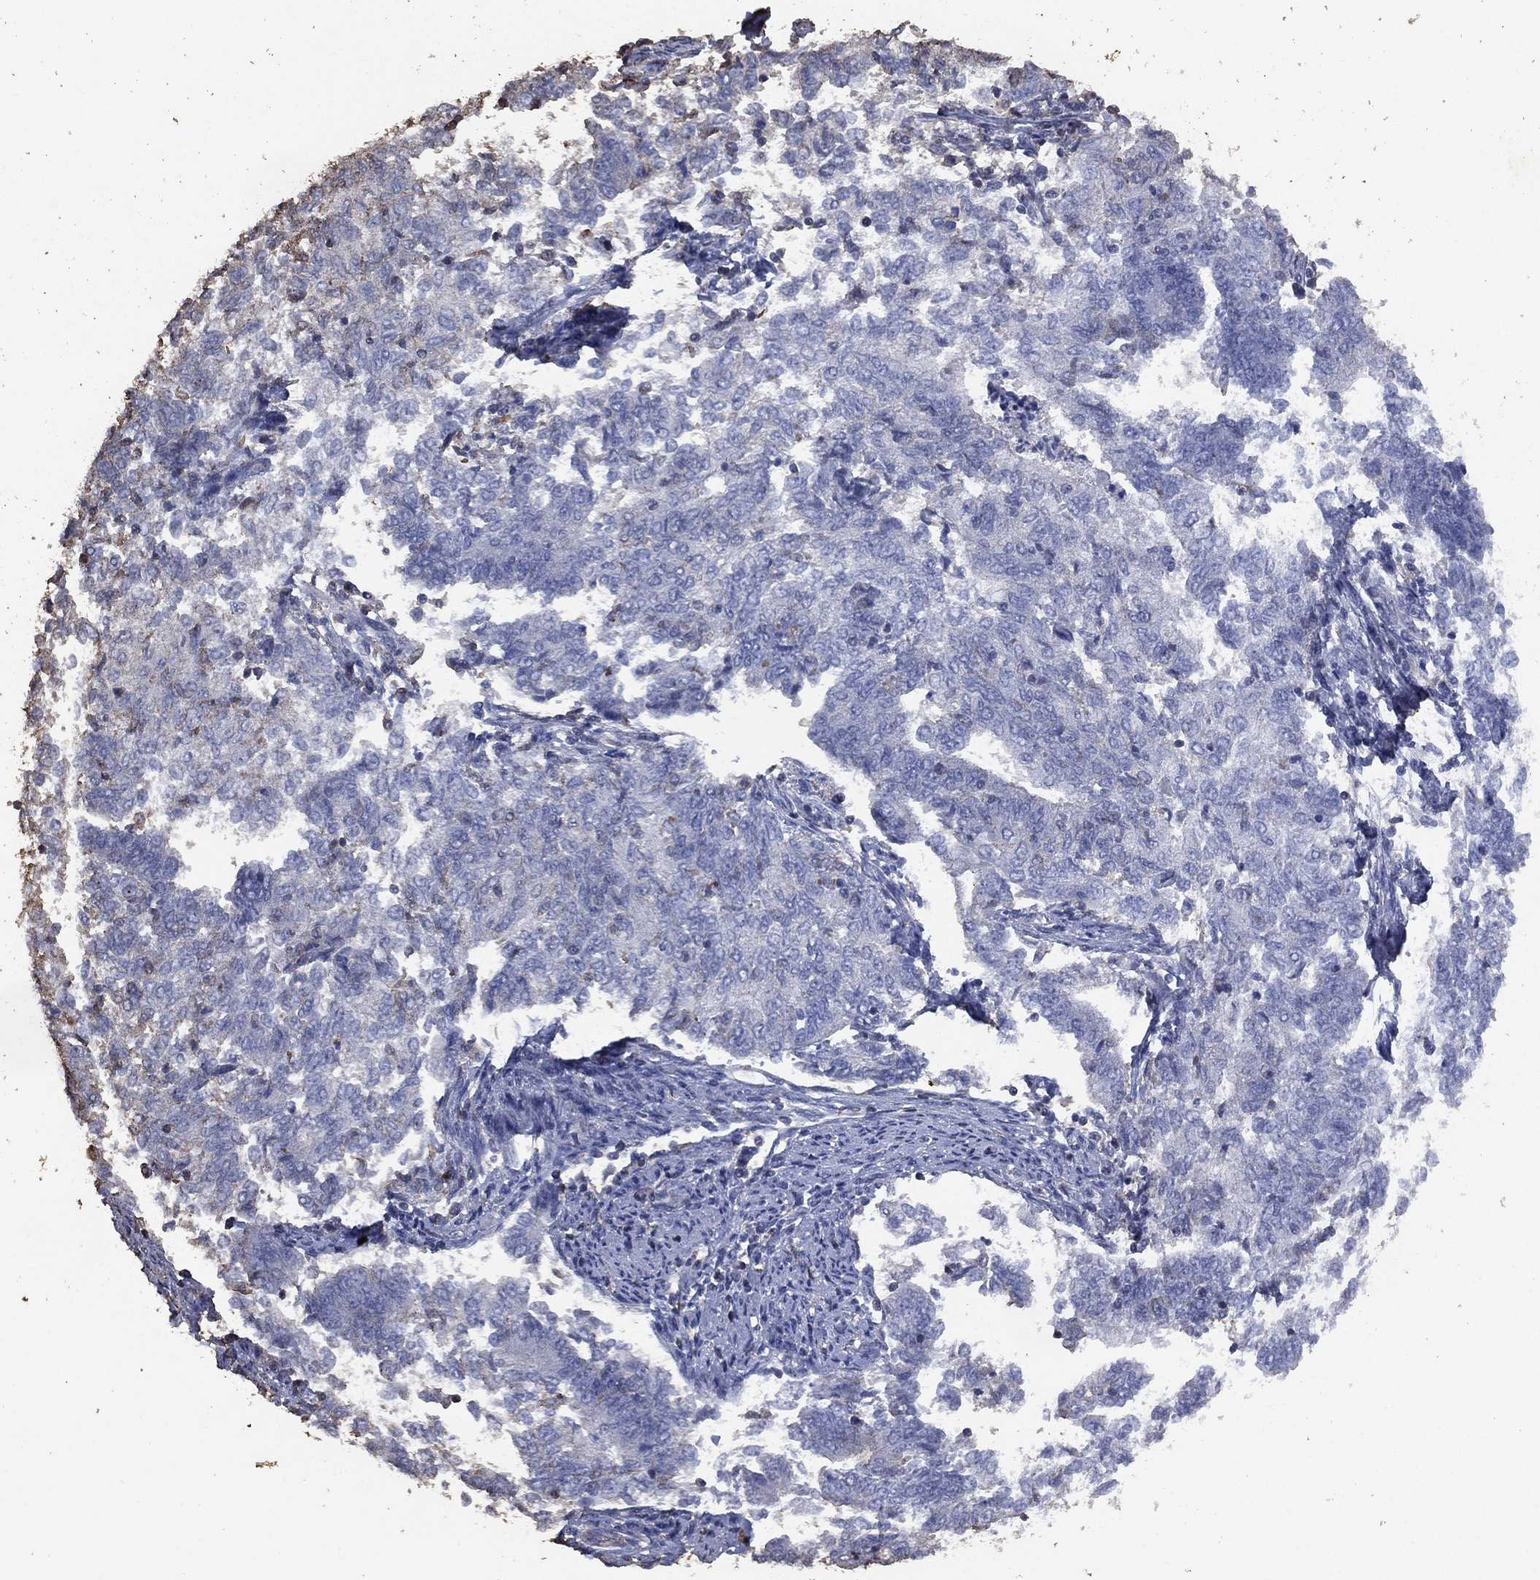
{"staining": {"intensity": "negative", "quantity": "none", "location": "none"}, "tissue": "endometrial cancer", "cell_type": "Tumor cells", "image_type": "cancer", "snomed": [{"axis": "morphology", "description": "Adenocarcinoma, NOS"}, {"axis": "topography", "description": "Endometrium"}], "caption": "Protein analysis of endometrial cancer displays no significant positivity in tumor cells.", "gene": "ADPRHL1", "patient": {"sex": "female", "age": 65}}